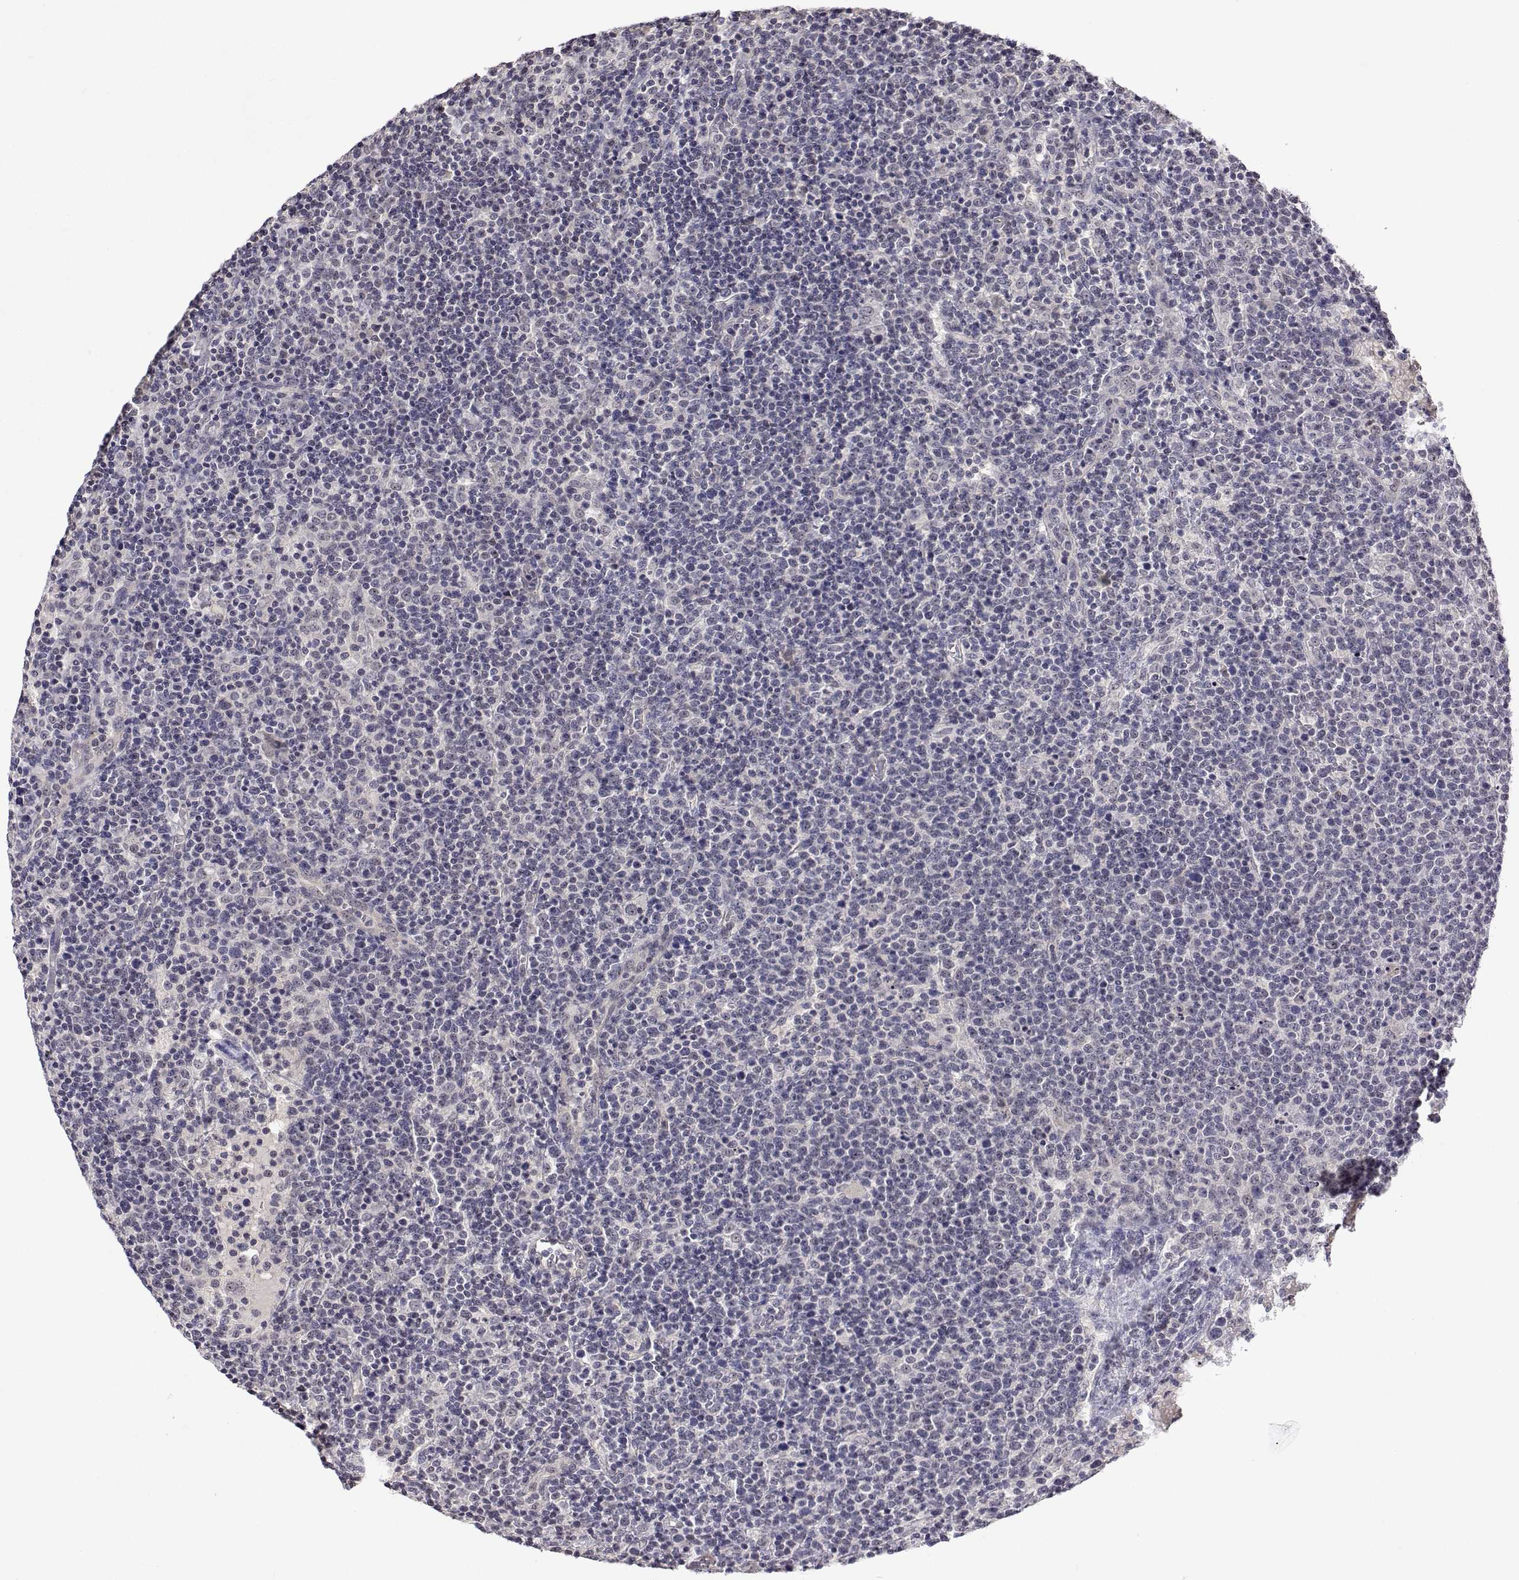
{"staining": {"intensity": "negative", "quantity": "none", "location": "none"}, "tissue": "lymphoma", "cell_type": "Tumor cells", "image_type": "cancer", "snomed": [{"axis": "morphology", "description": "Malignant lymphoma, non-Hodgkin's type, High grade"}, {"axis": "topography", "description": "Lymph node"}], "caption": "Immunohistochemical staining of human high-grade malignant lymphoma, non-Hodgkin's type shows no significant expression in tumor cells. Nuclei are stained in blue.", "gene": "NHP2", "patient": {"sex": "male", "age": 61}}